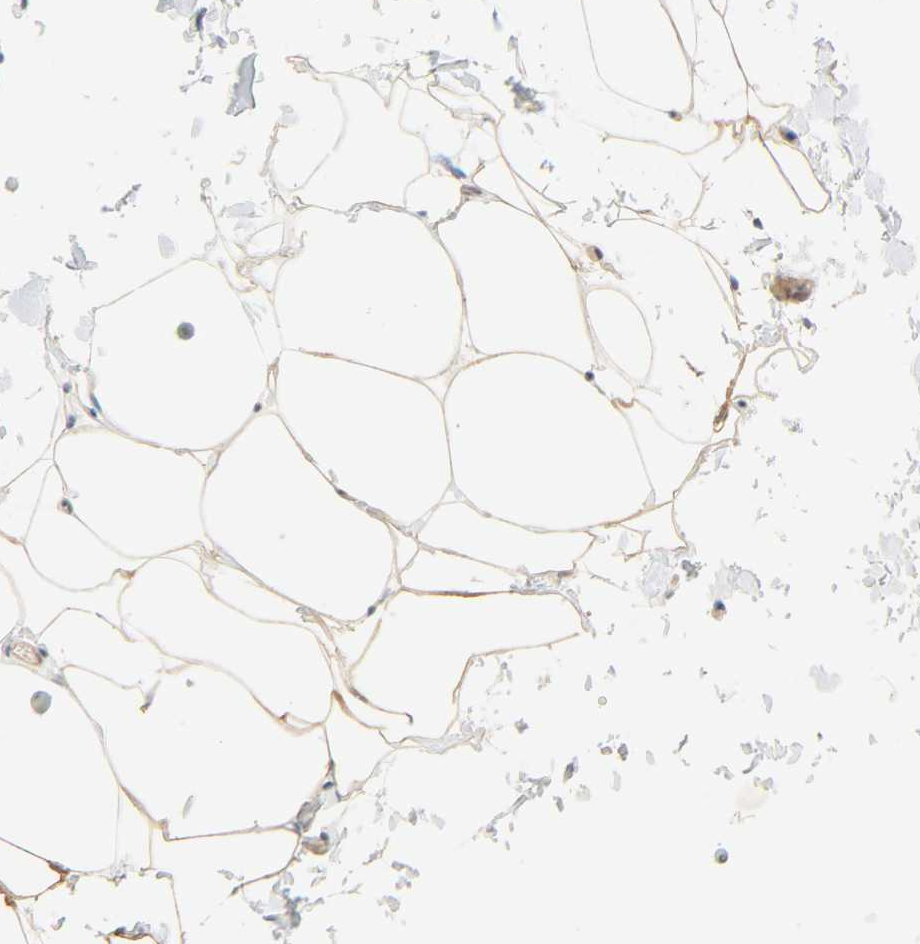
{"staining": {"intensity": "moderate", "quantity": ">75%", "location": "cytoplasmic/membranous"}, "tissue": "gallbladder", "cell_type": "Glandular cells", "image_type": "normal", "snomed": [{"axis": "morphology", "description": "Normal tissue, NOS"}, {"axis": "topography", "description": "Gallbladder"}], "caption": "DAB (3,3'-diaminobenzidine) immunohistochemical staining of benign human gallbladder demonstrates moderate cytoplasmic/membranous protein staining in about >75% of glandular cells.", "gene": "CACNA1G", "patient": {"sex": "female", "age": 24}}